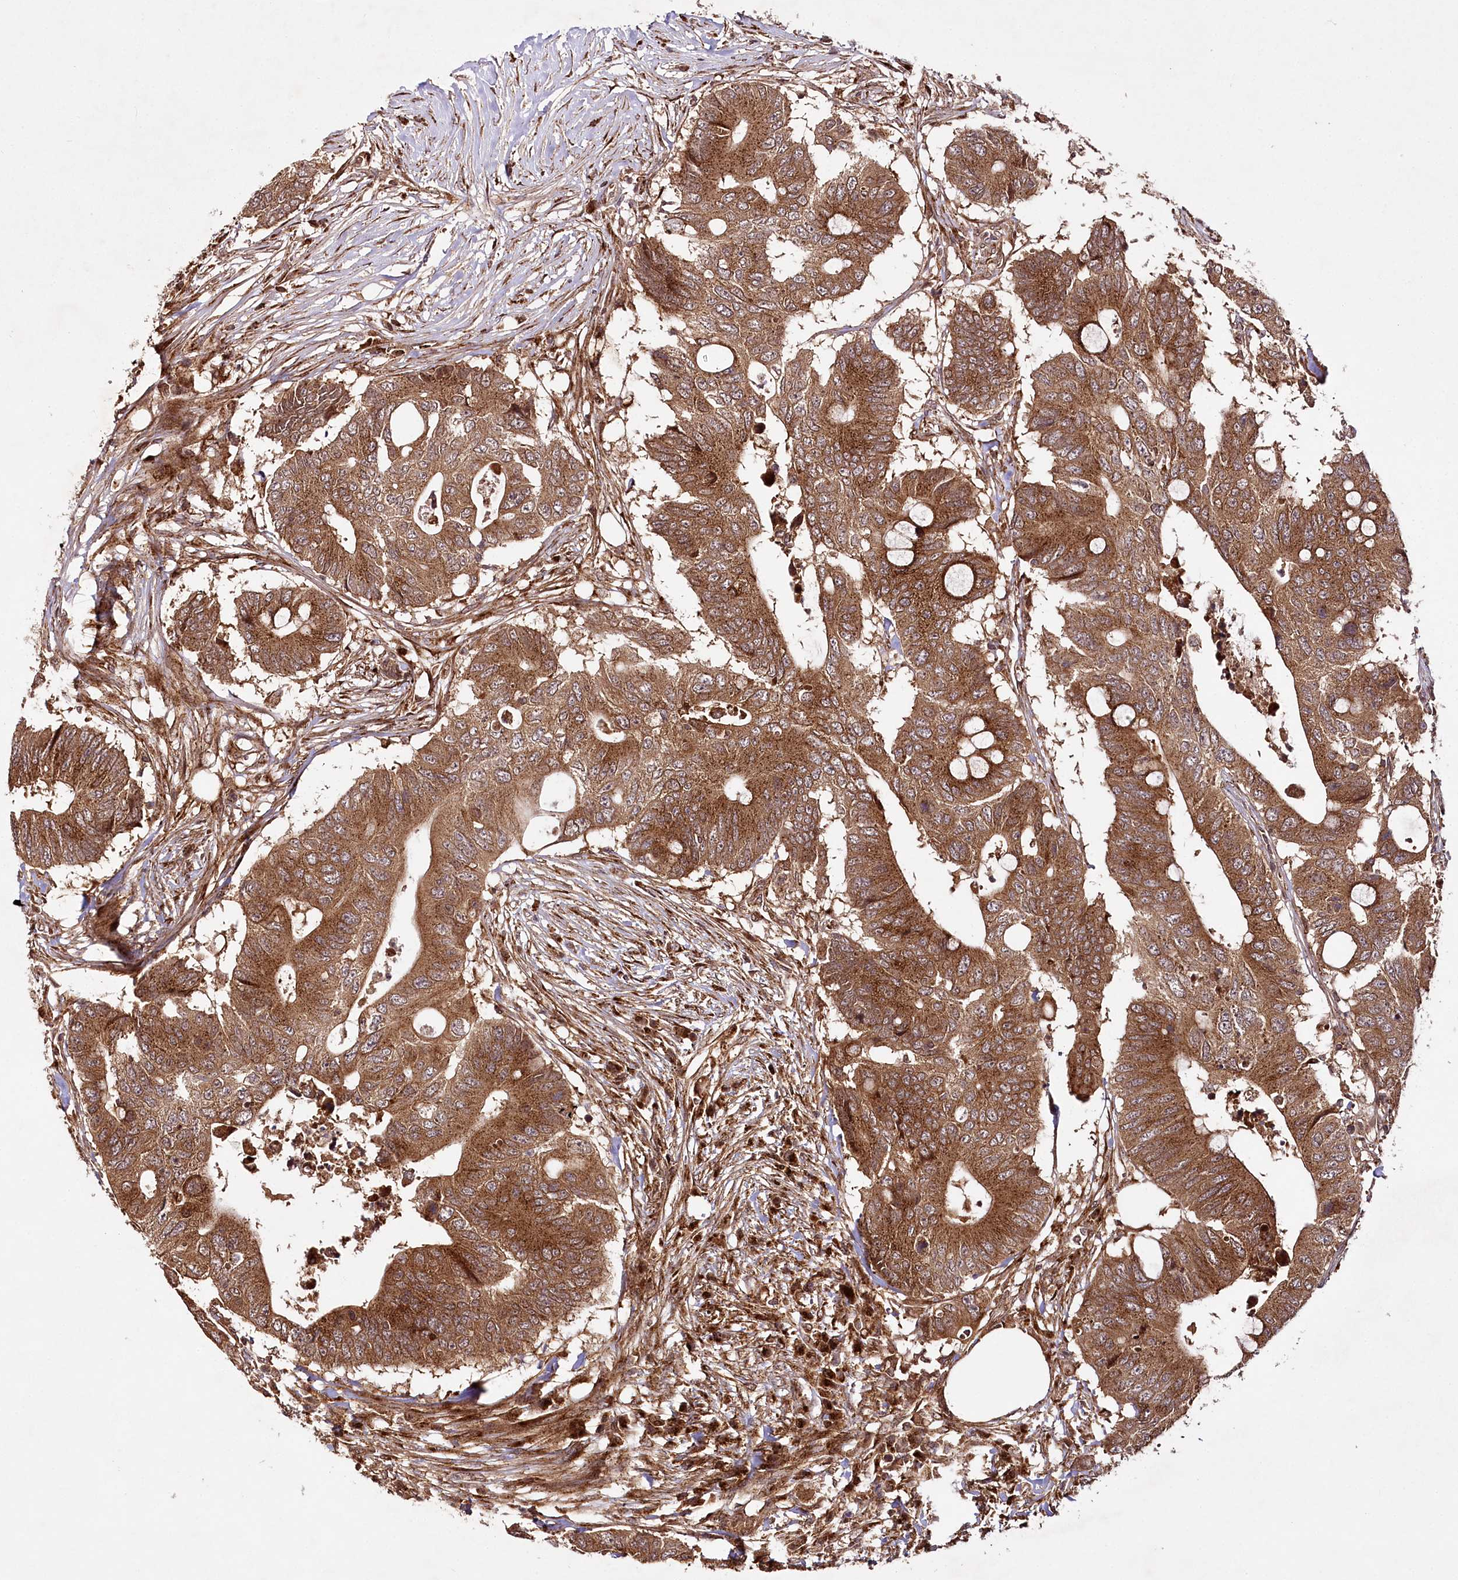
{"staining": {"intensity": "strong", "quantity": ">75%", "location": "cytoplasmic/membranous"}, "tissue": "colorectal cancer", "cell_type": "Tumor cells", "image_type": "cancer", "snomed": [{"axis": "morphology", "description": "Adenocarcinoma, NOS"}, {"axis": "topography", "description": "Colon"}], "caption": "Protein expression analysis of colorectal cancer (adenocarcinoma) shows strong cytoplasmic/membranous positivity in approximately >75% of tumor cells.", "gene": "COPG1", "patient": {"sex": "male", "age": 71}}